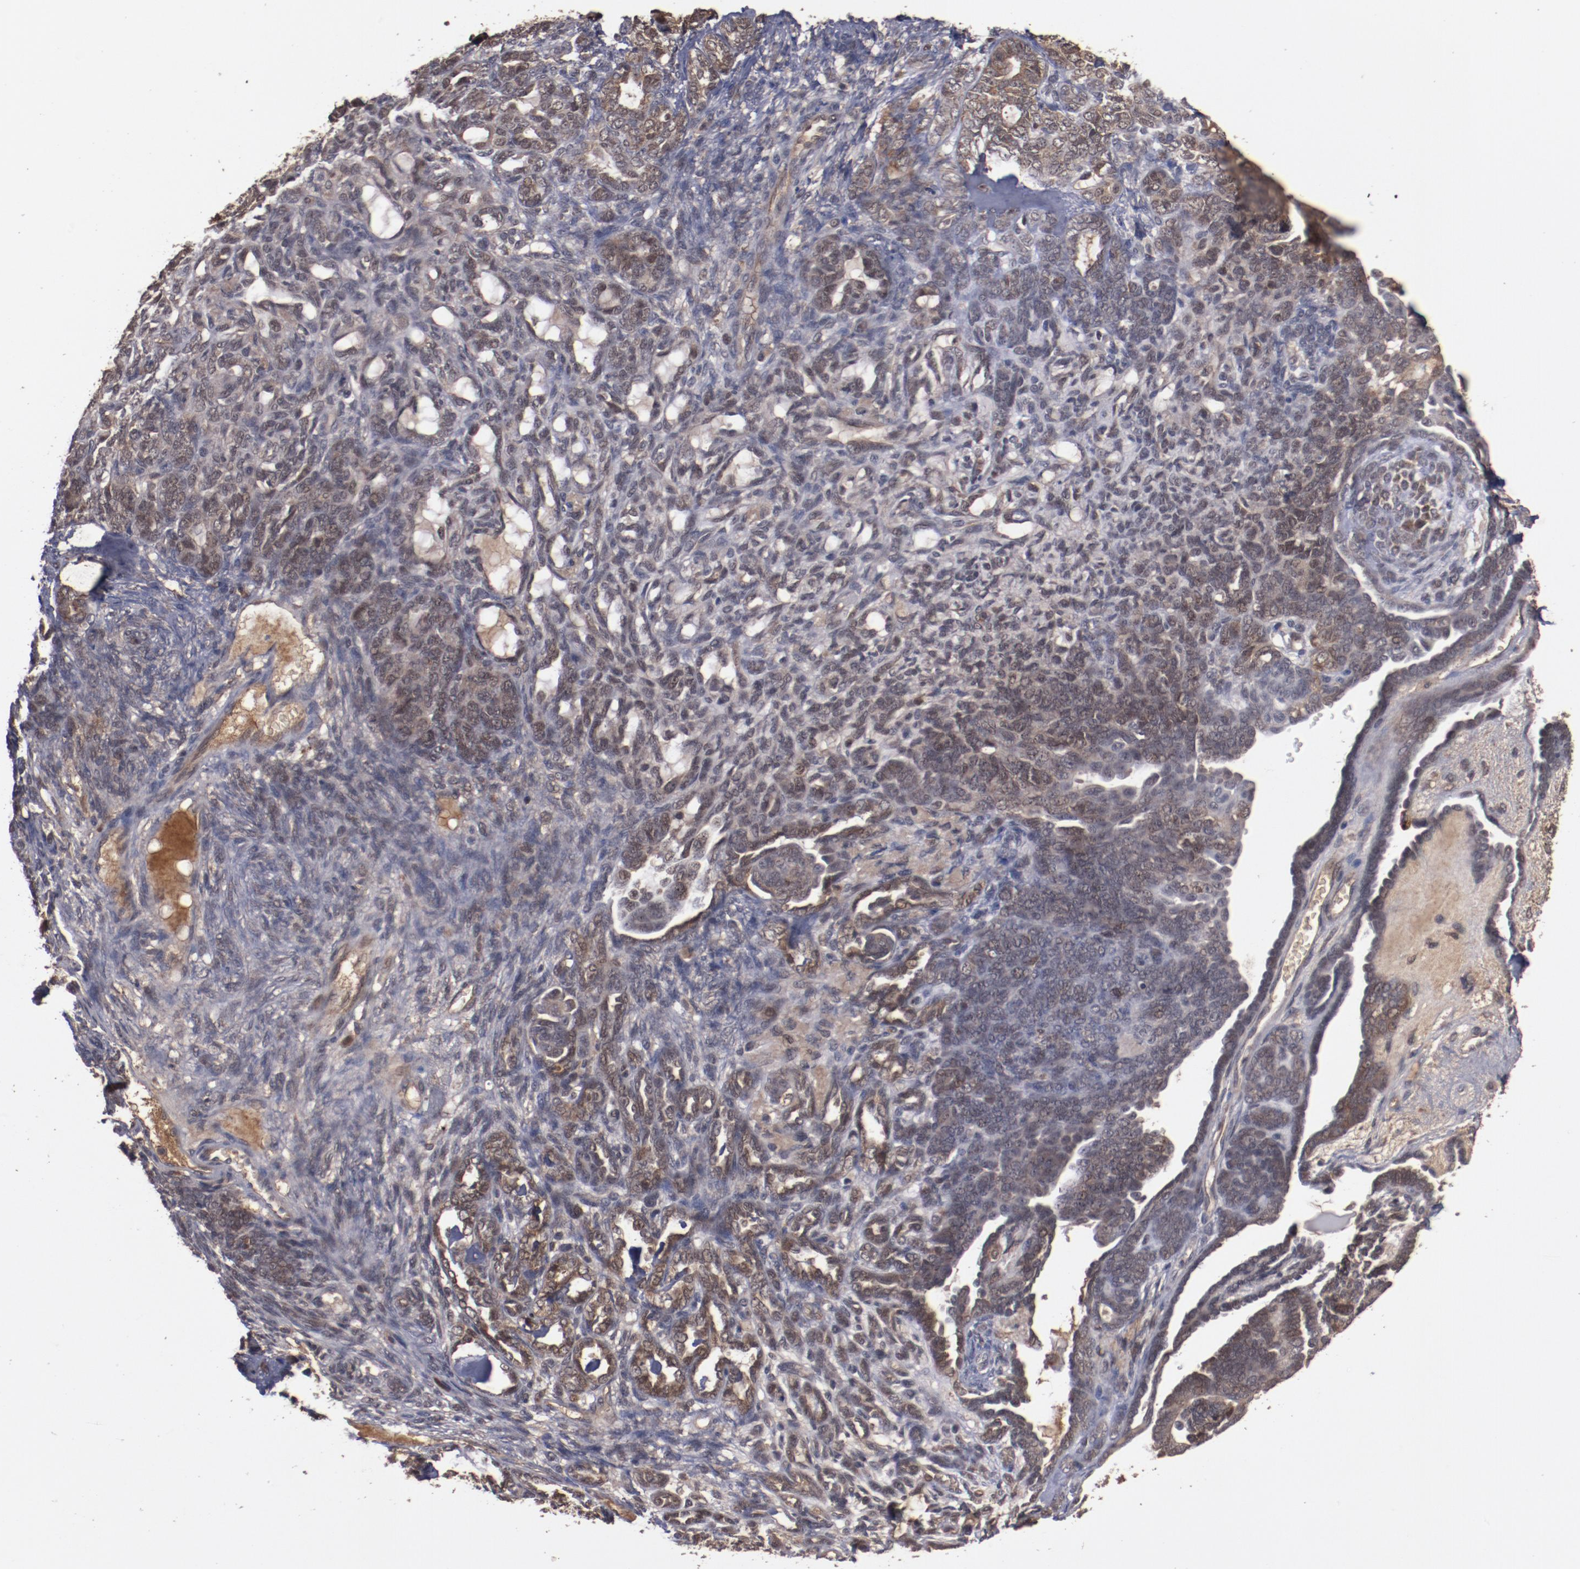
{"staining": {"intensity": "moderate", "quantity": ">75%", "location": "cytoplasmic/membranous"}, "tissue": "endometrial cancer", "cell_type": "Tumor cells", "image_type": "cancer", "snomed": [{"axis": "morphology", "description": "Neoplasm, malignant, NOS"}, {"axis": "topography", "description": "Endometrium"}], "caption": "High-magnification brightfield microscopy of neoplasm (malignant) (endometrial) stained with DAB (3,3'-diaminobenzidine) (brown) and counterstained with hematoxylin (blue). tumor cells exhibit moderate cytoplasmic/membranous positivity is seen in approximately>75% of cells.", "gene": "TENM1", "patient": {"sex": "female", "age": 74}}